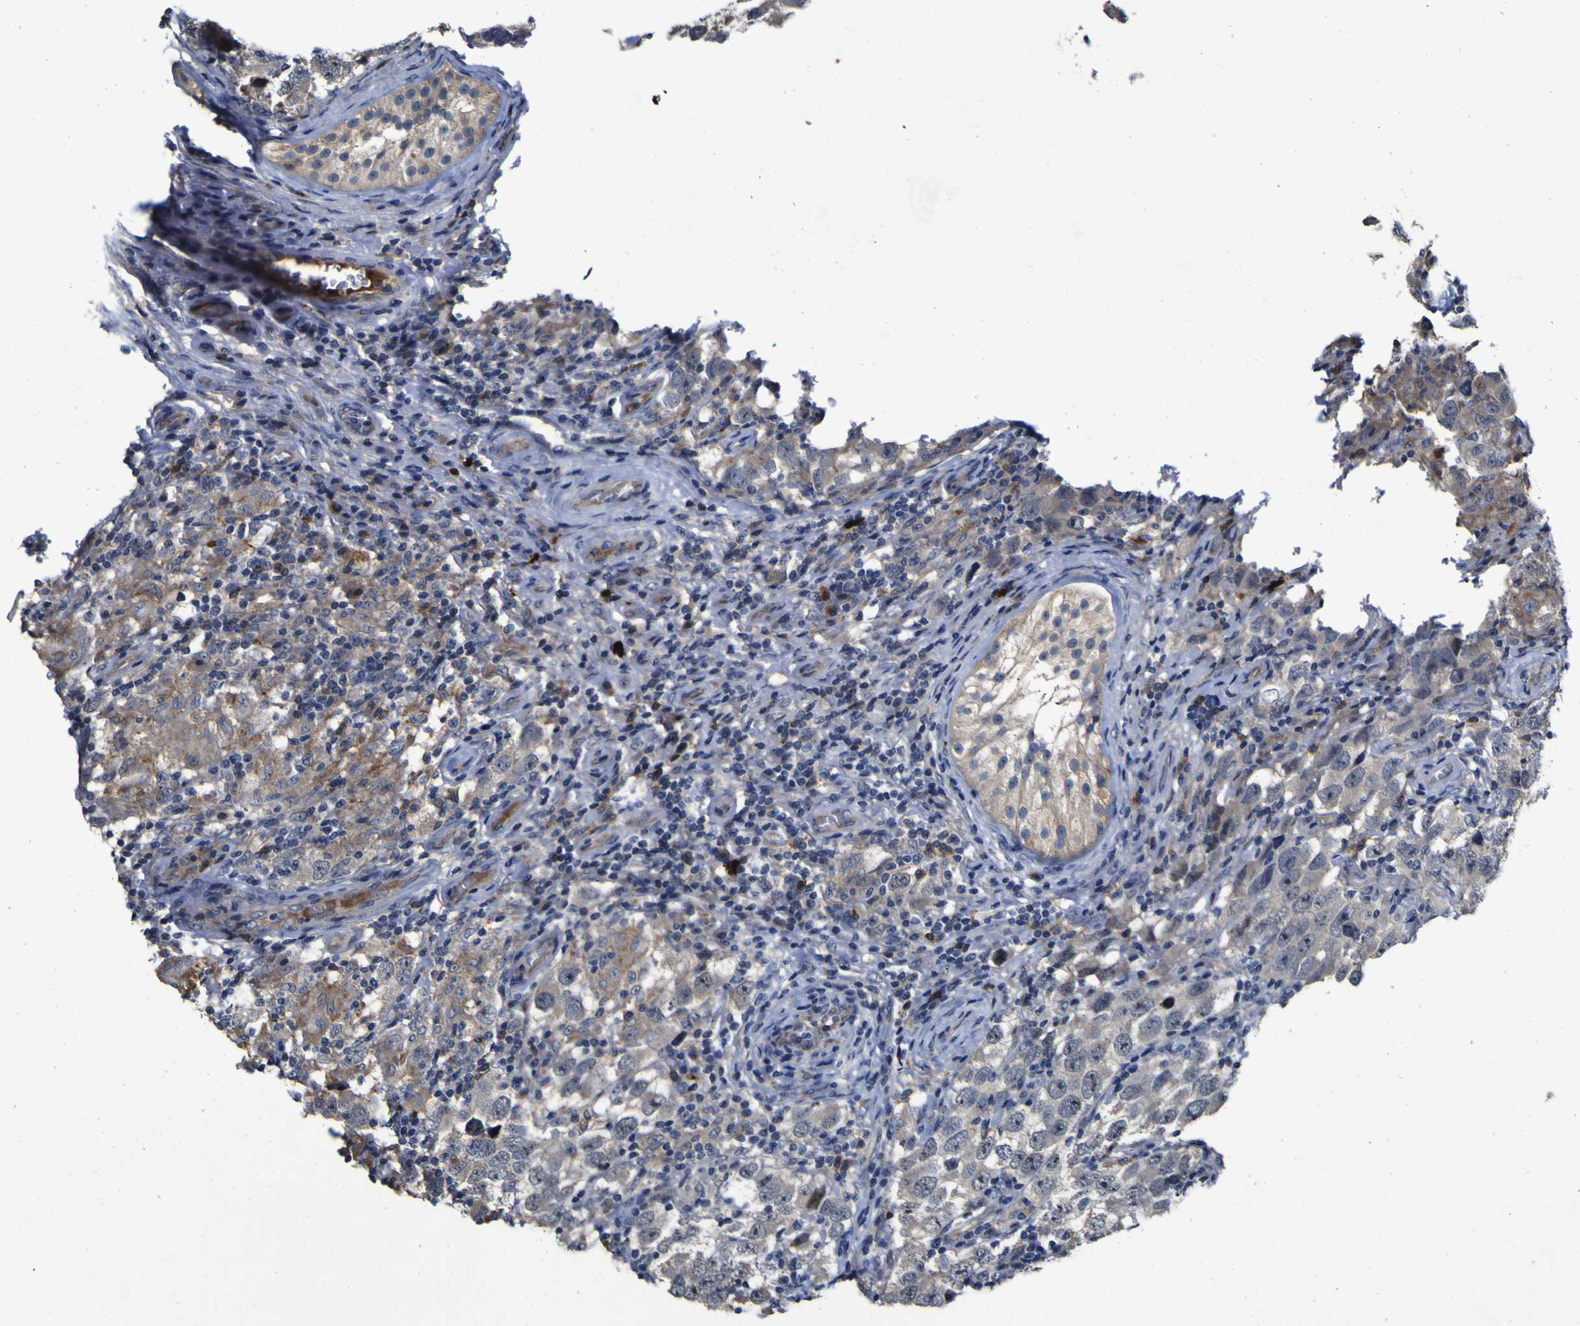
{"staining": {"intensity": "weak", "quantity": ">75%", "location": "cytoplasmic/membranous"}, "tissue": "testis cancer", "cell_type": "Tumor cells", "image_type": "cancer", "snomed": [{"axis": "morphology", "description": "Carcinoma, Embryonal, NOS"}, {"axis": "topography", "description": "Testis"}], "caption": "A brown stain labels weak cytoplasmic/membranous positivity of a protein in testis cancer tumor cells.", "gene": "CCL2", "patient": {"sex": "male", "age": 21}}